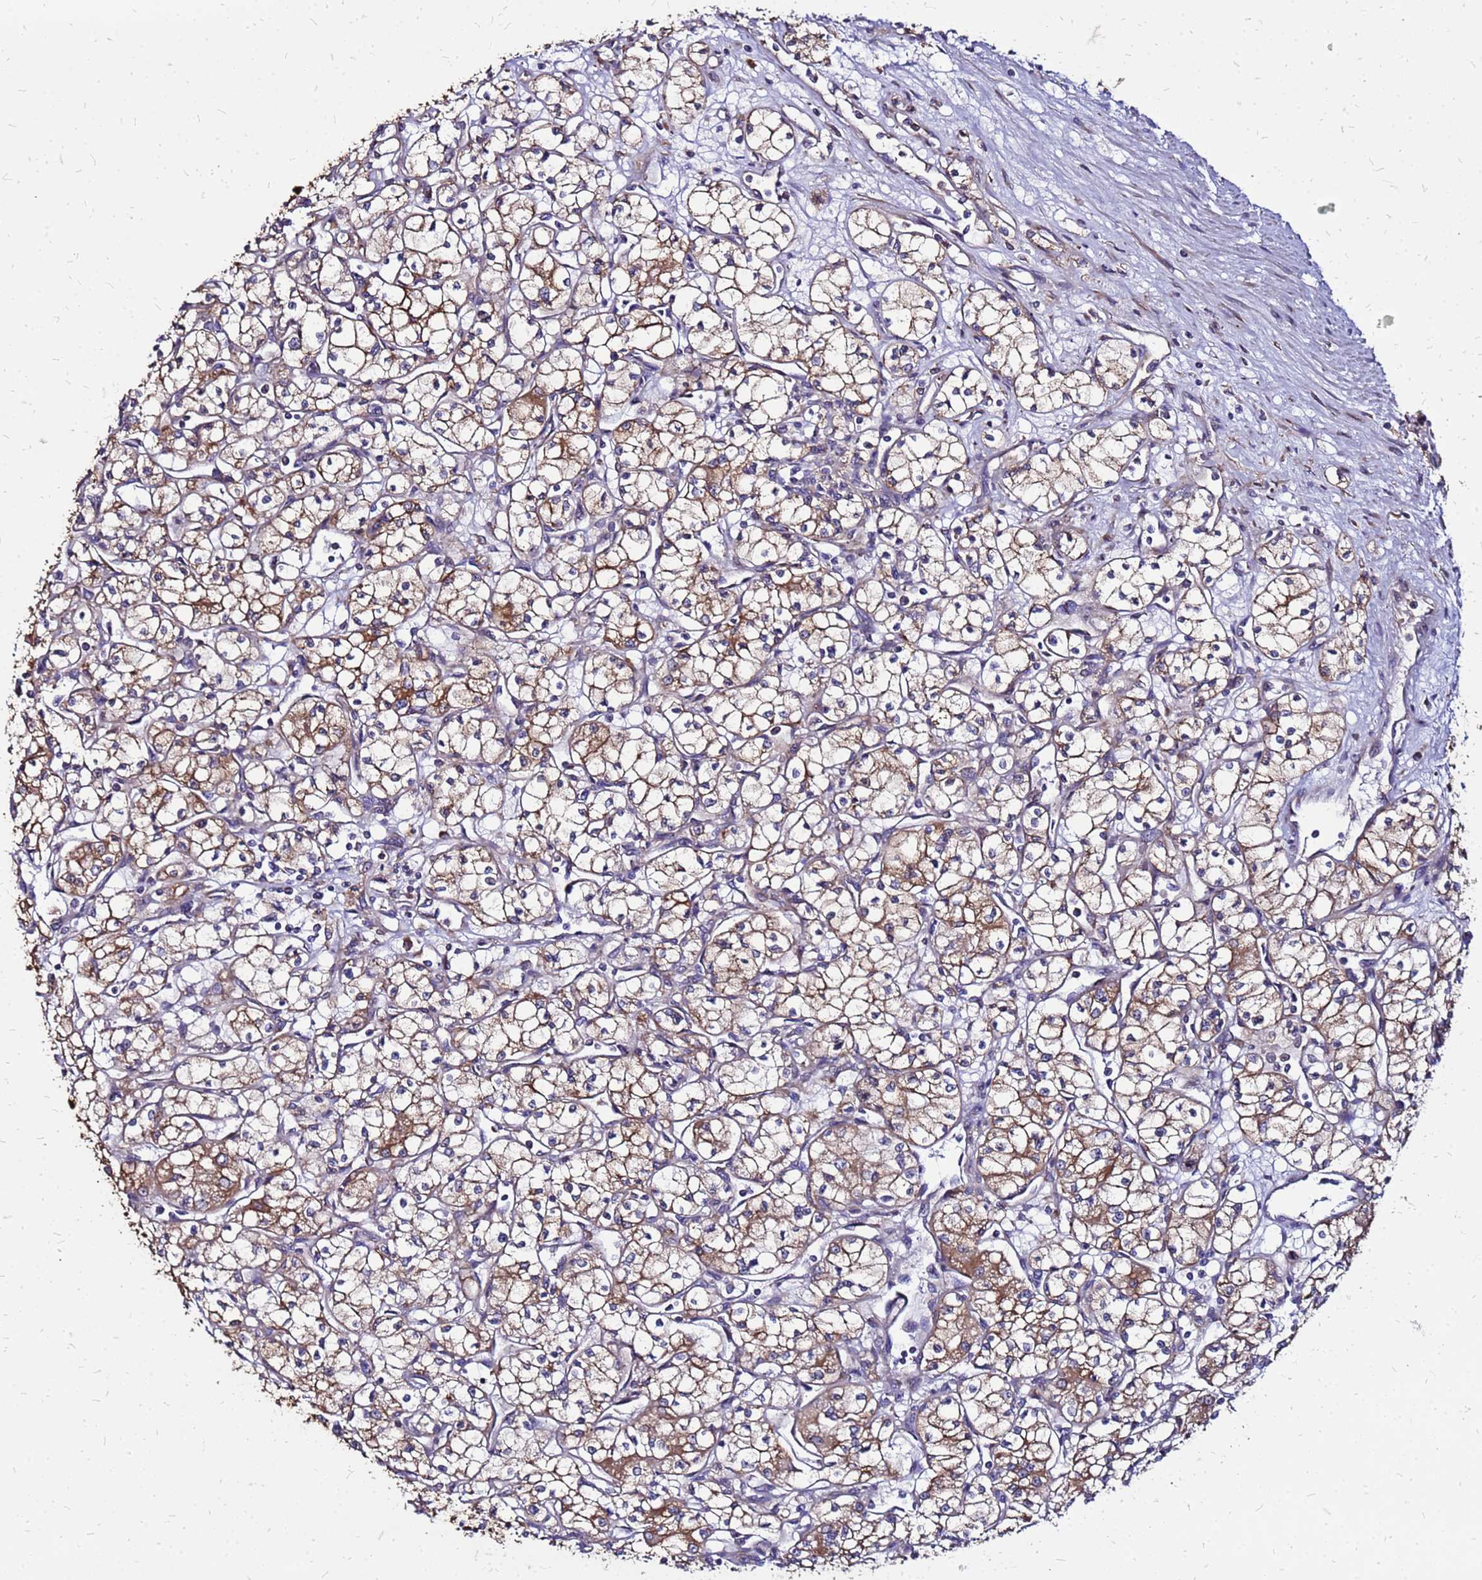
{"staining": {"intensity": "moderate", "quantity": ">75%", "location": "cytoplasmic/membranous"}, "tissue": "renal cancer", "cell_type": "Tumor cells", "image_type": "cancer", "snomed": [{"axis": "morphology", "description": "Adenocarcinoma, NOS"}, {"axis": "topography", "description": "Kidney"}], "caption": "The immunohistochemical stain labels moderate cytoplasmic/membranous expression in tumor cells of renal cancer tissue. The protein is stained brown, and the nuclei are stained in blue (DAB IHC with brightfield microscopy, high magnification).", "gene": "VMO1", "patient": {"sex": "male", "age": 59}}